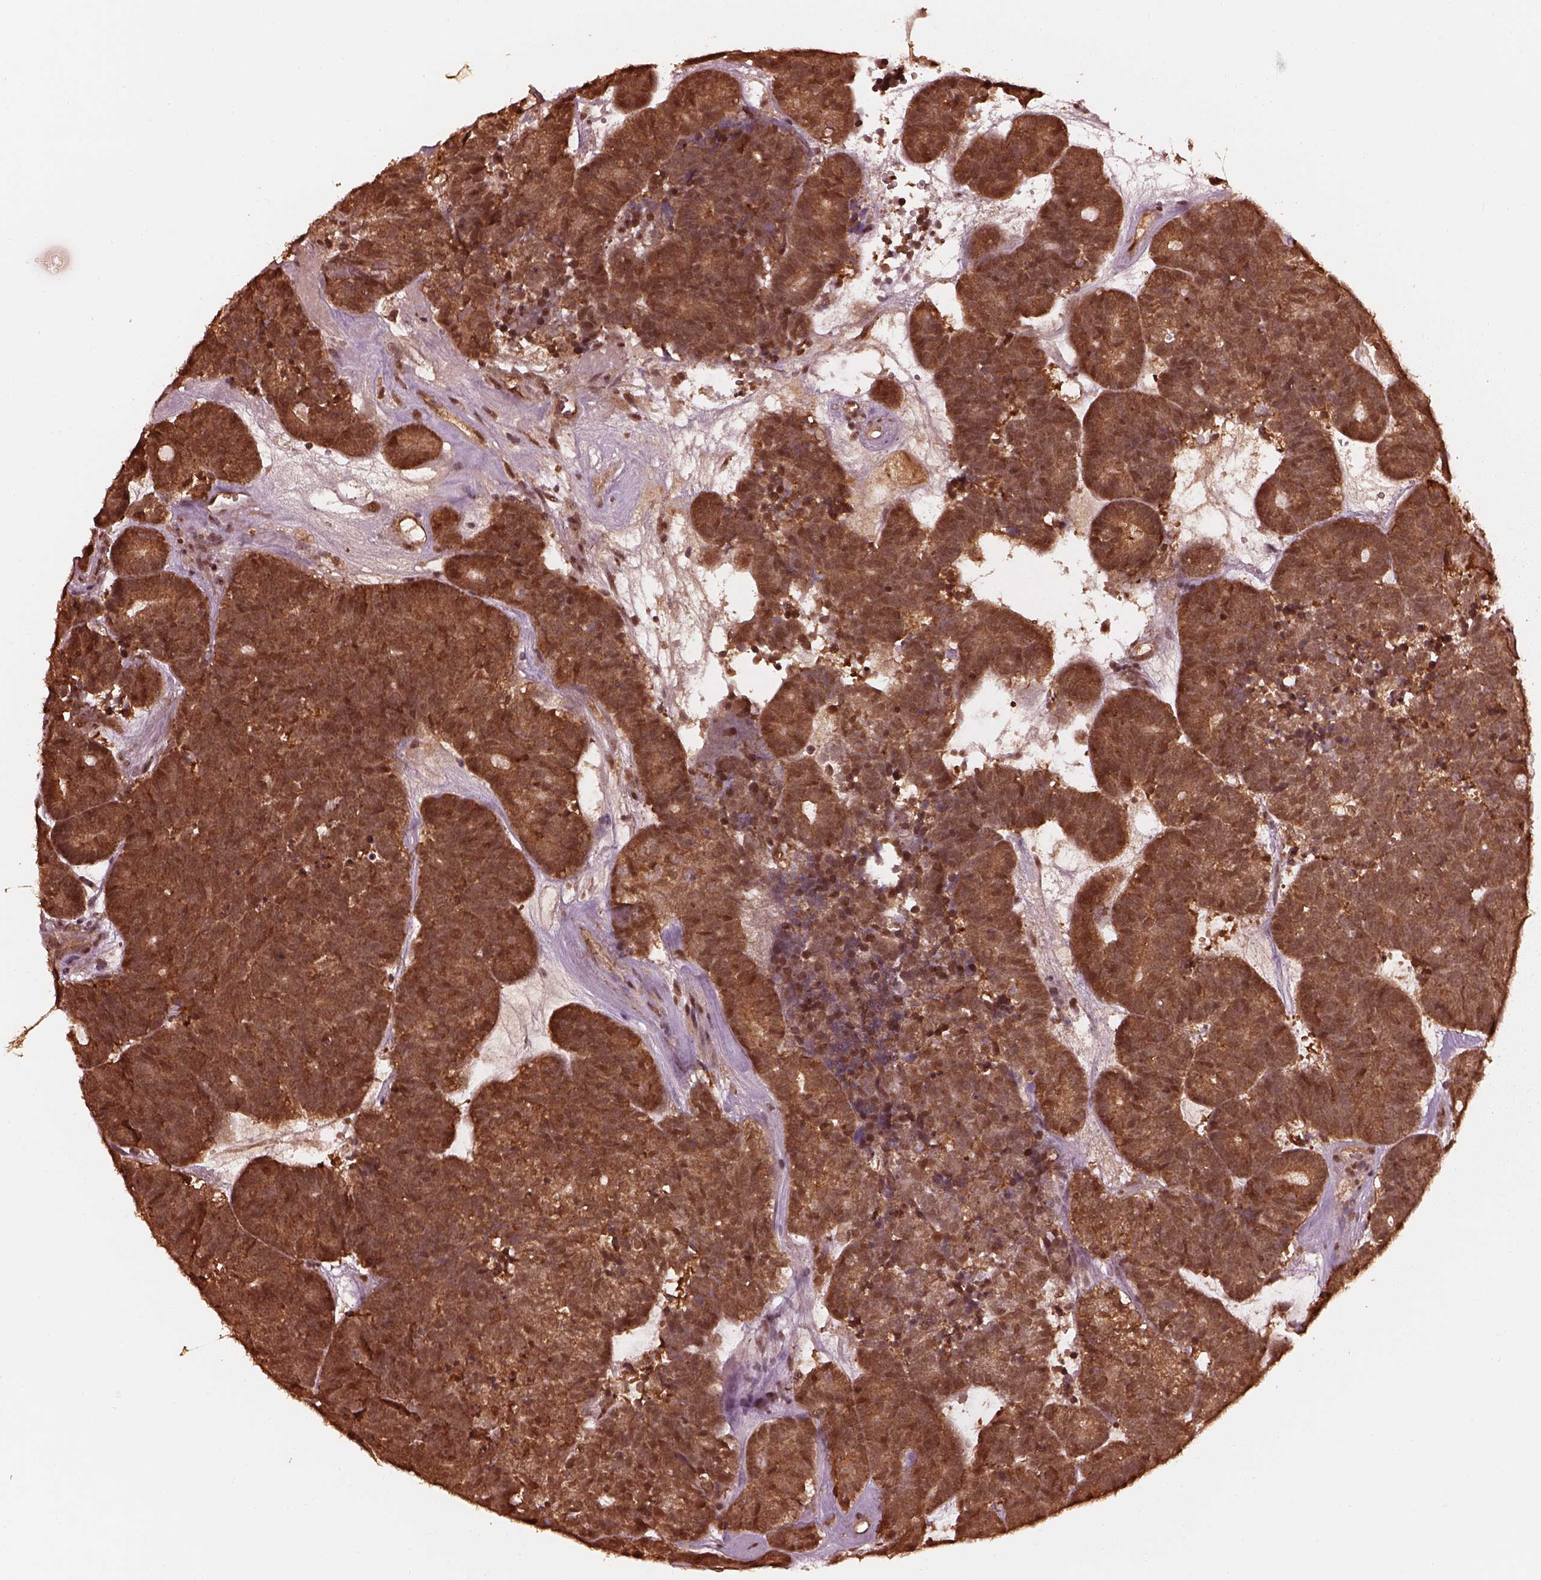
{"staining": {"intensity": "strong", "quantity": ">75%", "location": "cytoplasmic/membranous,nuclear"}, "tissue": "head and neck cancer", "cell_type": "Tumor cells", "image_type": "cancer", "snomed": [{"axis": "morphology", "description": "Adenocarcinoma, NOS"}, {"axis": "topography", "description": "Head-Neck"}], "caption": "A brown stain highlights strong cytoplasmic/membranous and nuclear expression of a protein in human head and neck adenocarcinoma tumor cells.", "gene": "PSMC5", "patient": {"sex": "female", "age": 81}}